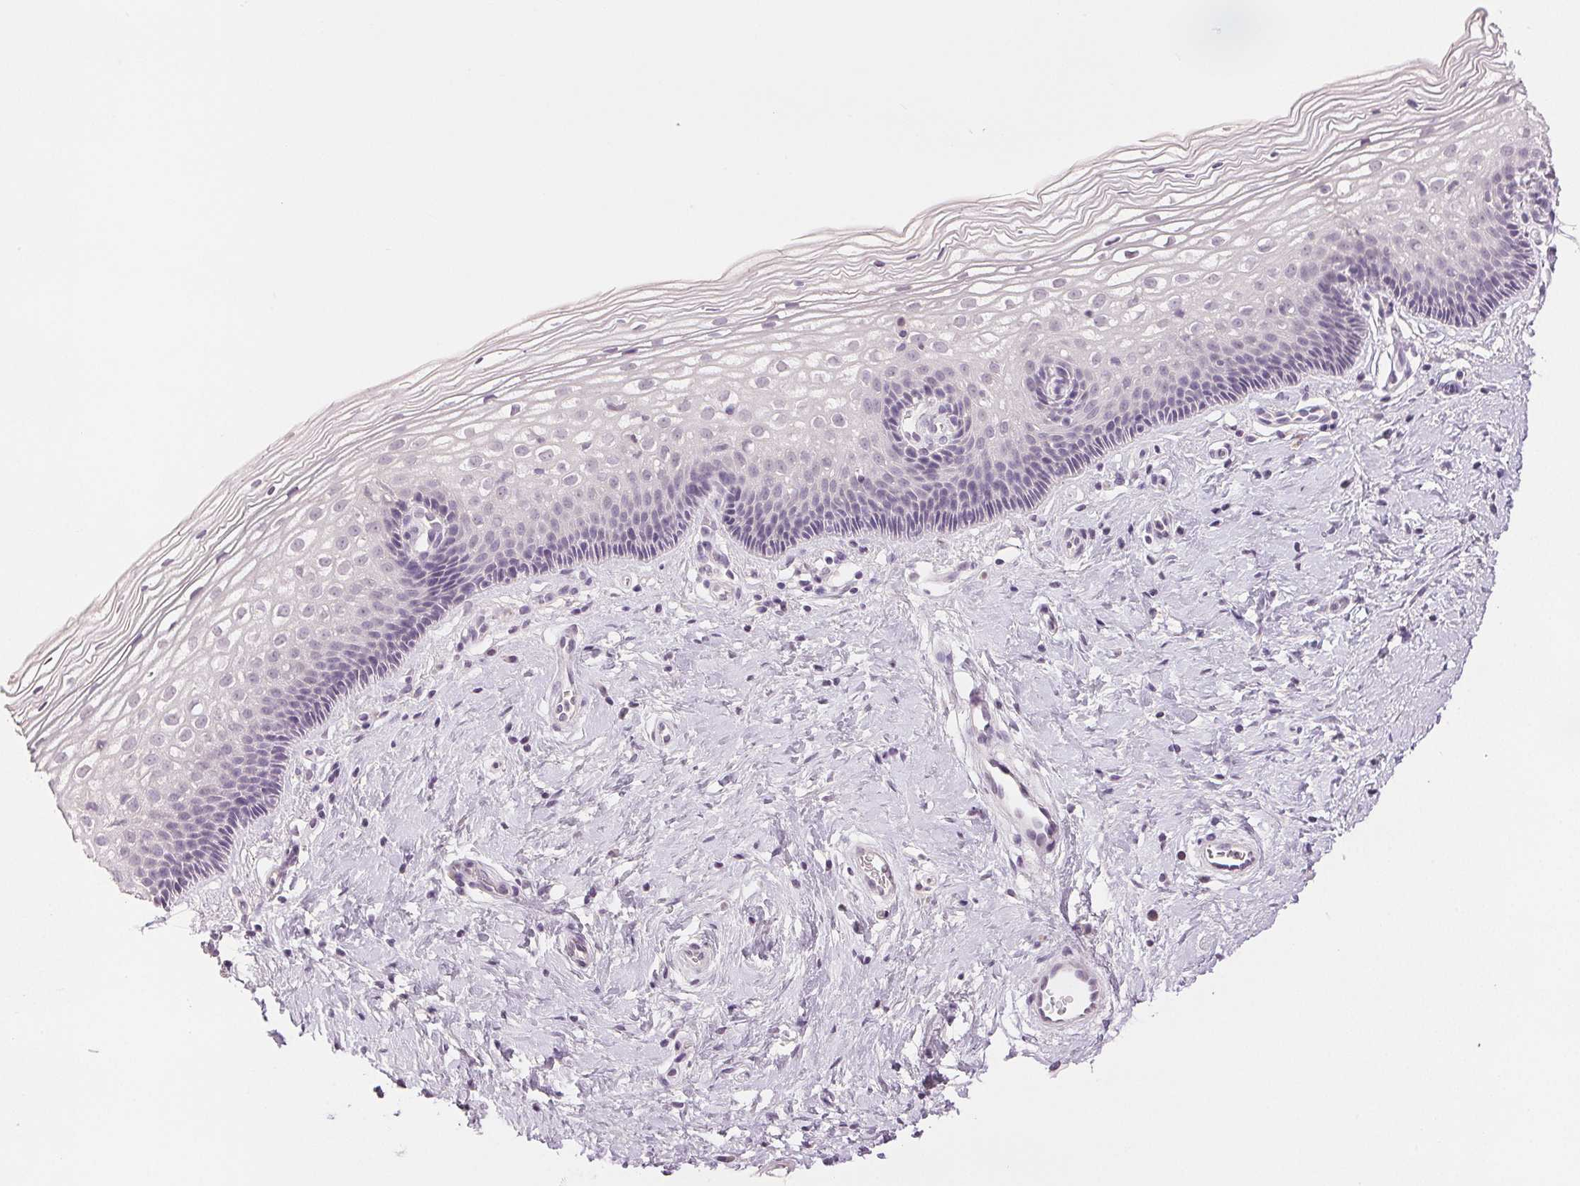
{"staining": {"intensity": "negative", "quantity": "none", "location": "none"}, "tissue": "cervix", "cell_type": "Glandular cells", "image_type": "normal", "snomed": [{"axis": "morphology", "description": "Normal tissue, NOS"}, {"axis": "topography", "description": "Cervix"}], "caption": "This image is of benign cervix stained with IHC to label a protein in brown with the nuclei are counter-stained blue. There is no expression in glandular cells.", "gene": "SCGN", "patient": {"sex": "female", "age": 34}}